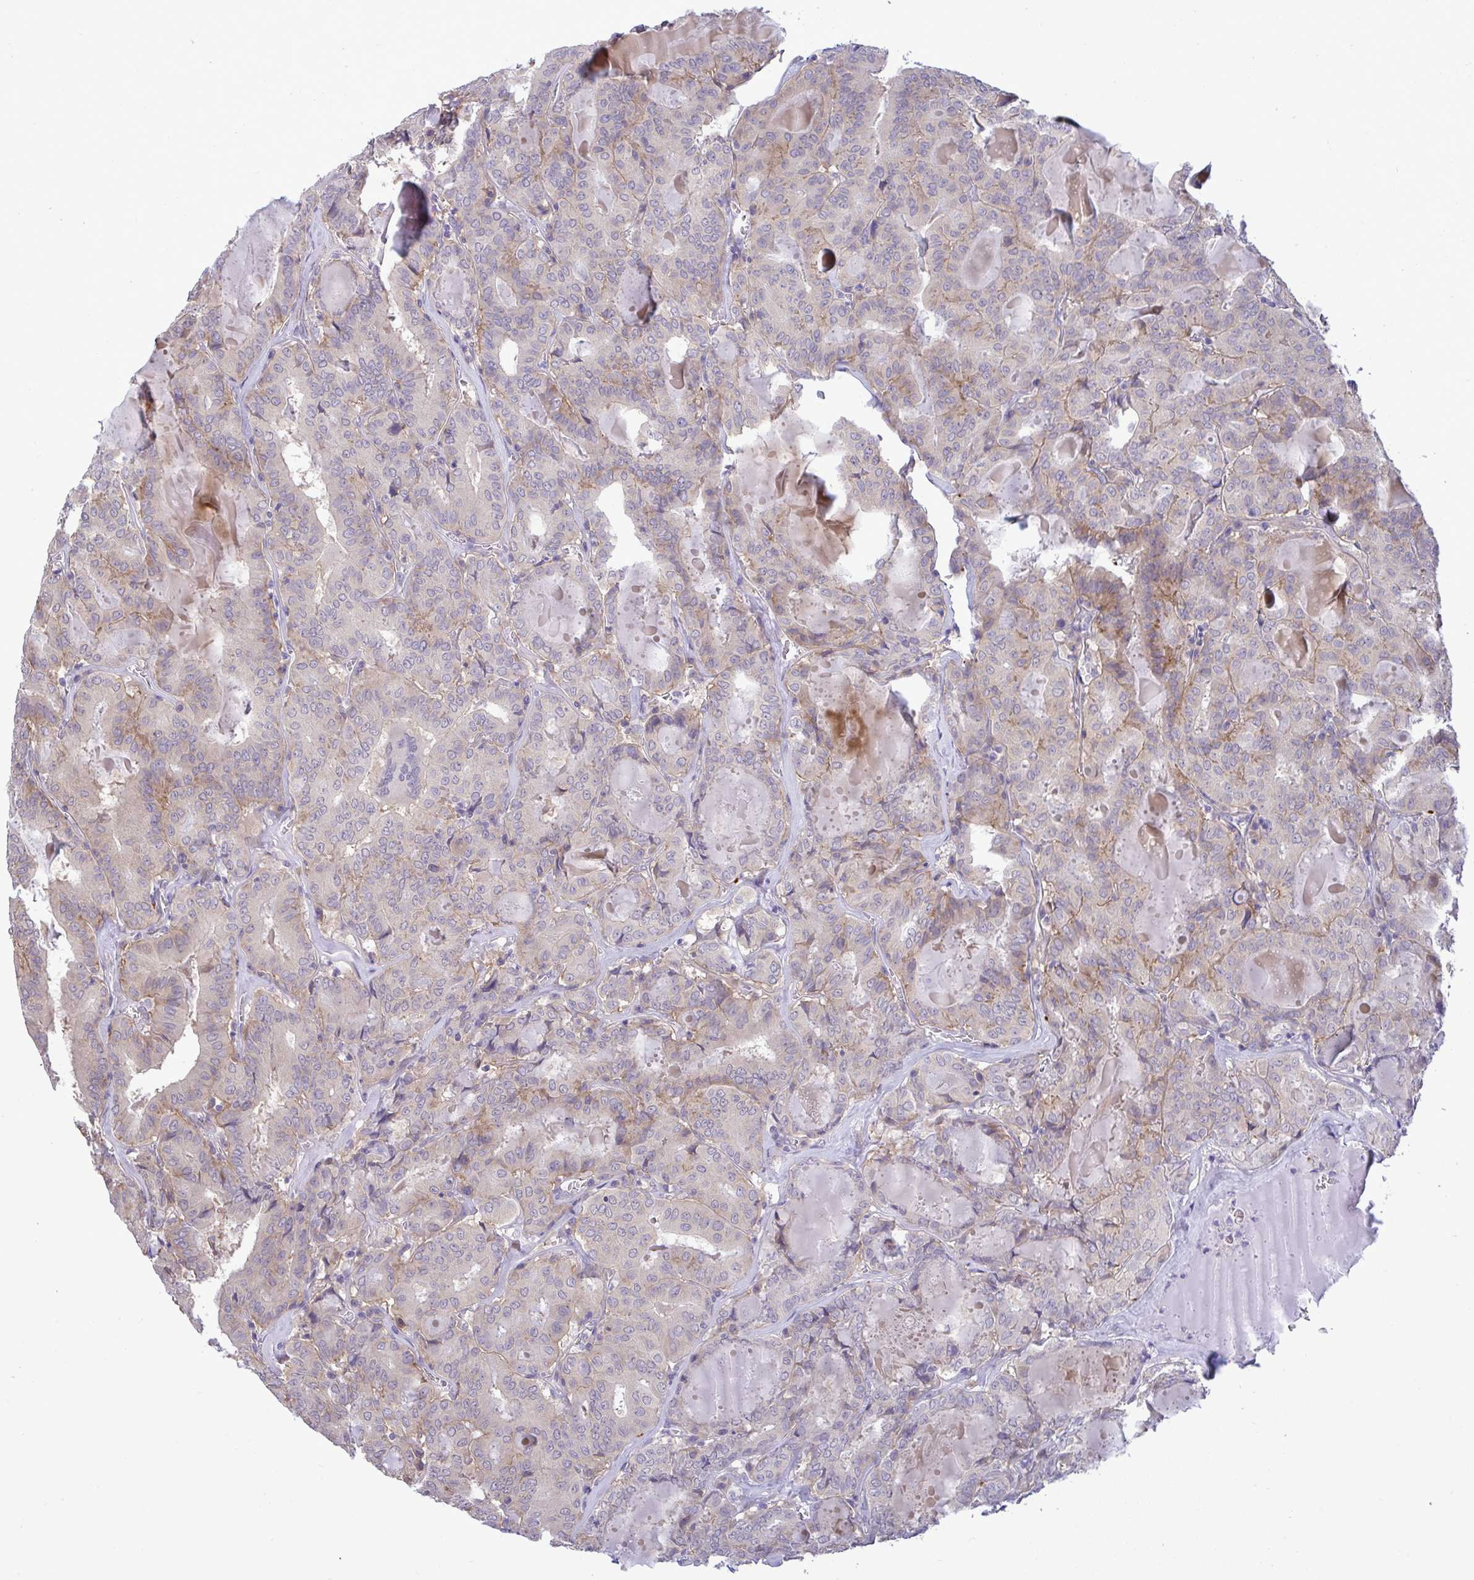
{"staining": {"intensity": "moderate", "quantity": "<25%", "location": "cytoplasmic/membranous"}, "tissue": "thyroid cancer", "cell_type": "Tumor cells", "image_type": "cancer", "snomed": [{"axis": "morphology", "description": "Papillary adenocarcinoma, NOS"}, {"axis": "topography", "description": "Thyroid gland"}], "caption": "Tumor cells reveal low levels of moderate cytoplasmic/membranous positivity in approximately <25% of cells in human papillary adenocarcinoma (thyroid). The protein of interest is stained brown, and the nuclei are stained in blue (DAB (3,3'-diaminobenzidine) IHC with brightfield microscopy, high magnification).", "gene": "TMEM41A", "patient": {"sex": "female", "age": 72}}